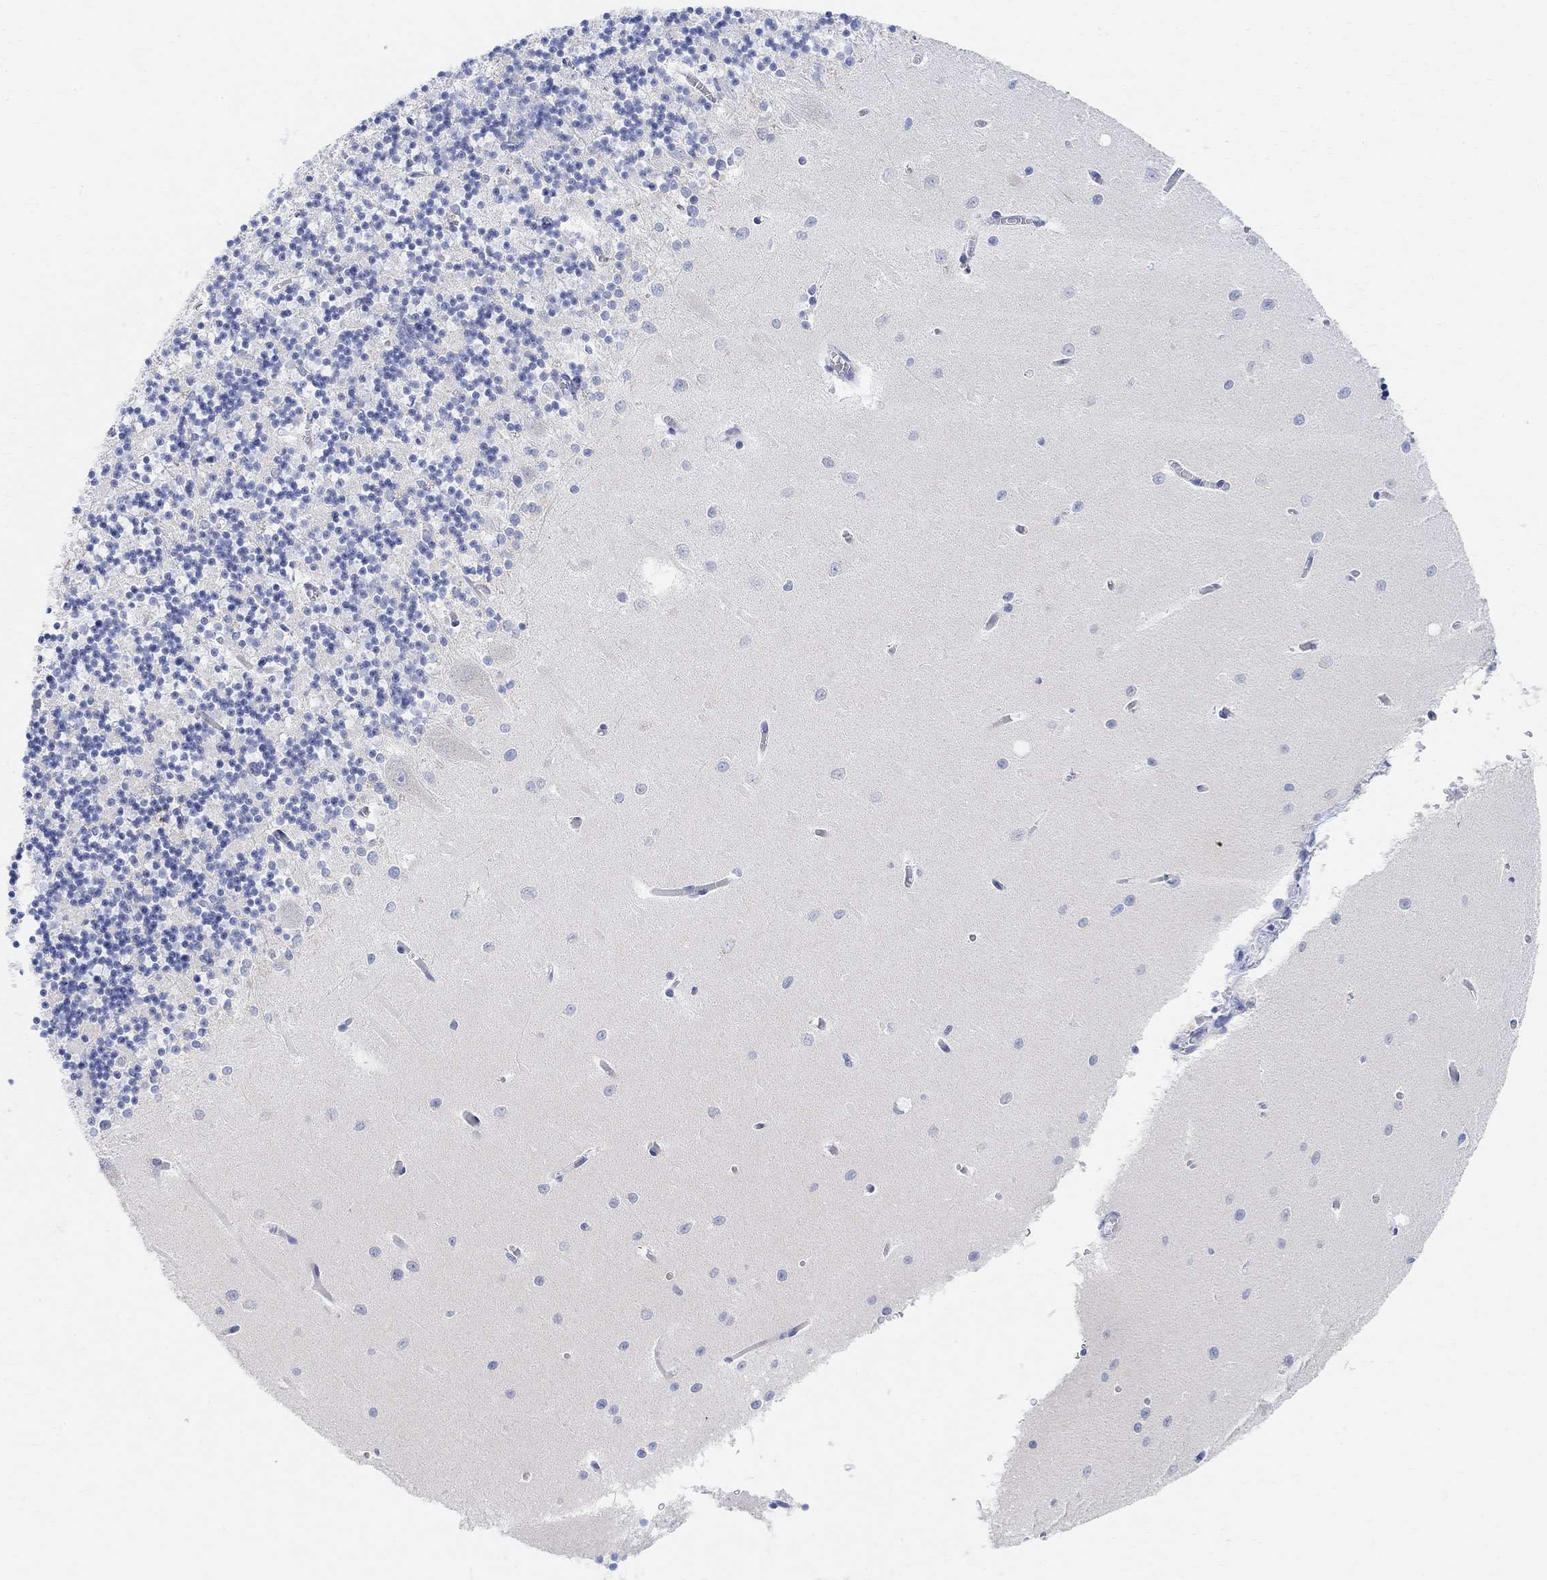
{"staining": {"intensity": "negative", "quantity": "none", "location": "none"}, "tissue": "cerebellum", "cell_type": "Cells in granular layer", "image_type": "normal", "snomed": [{"axis": "morphology", "description": "Normal tissue, NOS"}, {"axis": "topography", "description": "Cerebellum"}], "caption": "This is a image of IHC staining of unremarkable cerebellum, which shows no staining in cells in granular layer. The staining is performed using DAB (3,3'-diaminobenzidine) brown chromogen with nuclei counter-stained in using hematoxylin.", "gene": "RETNLB", "patient": {"sex": "female", "age": 64}}